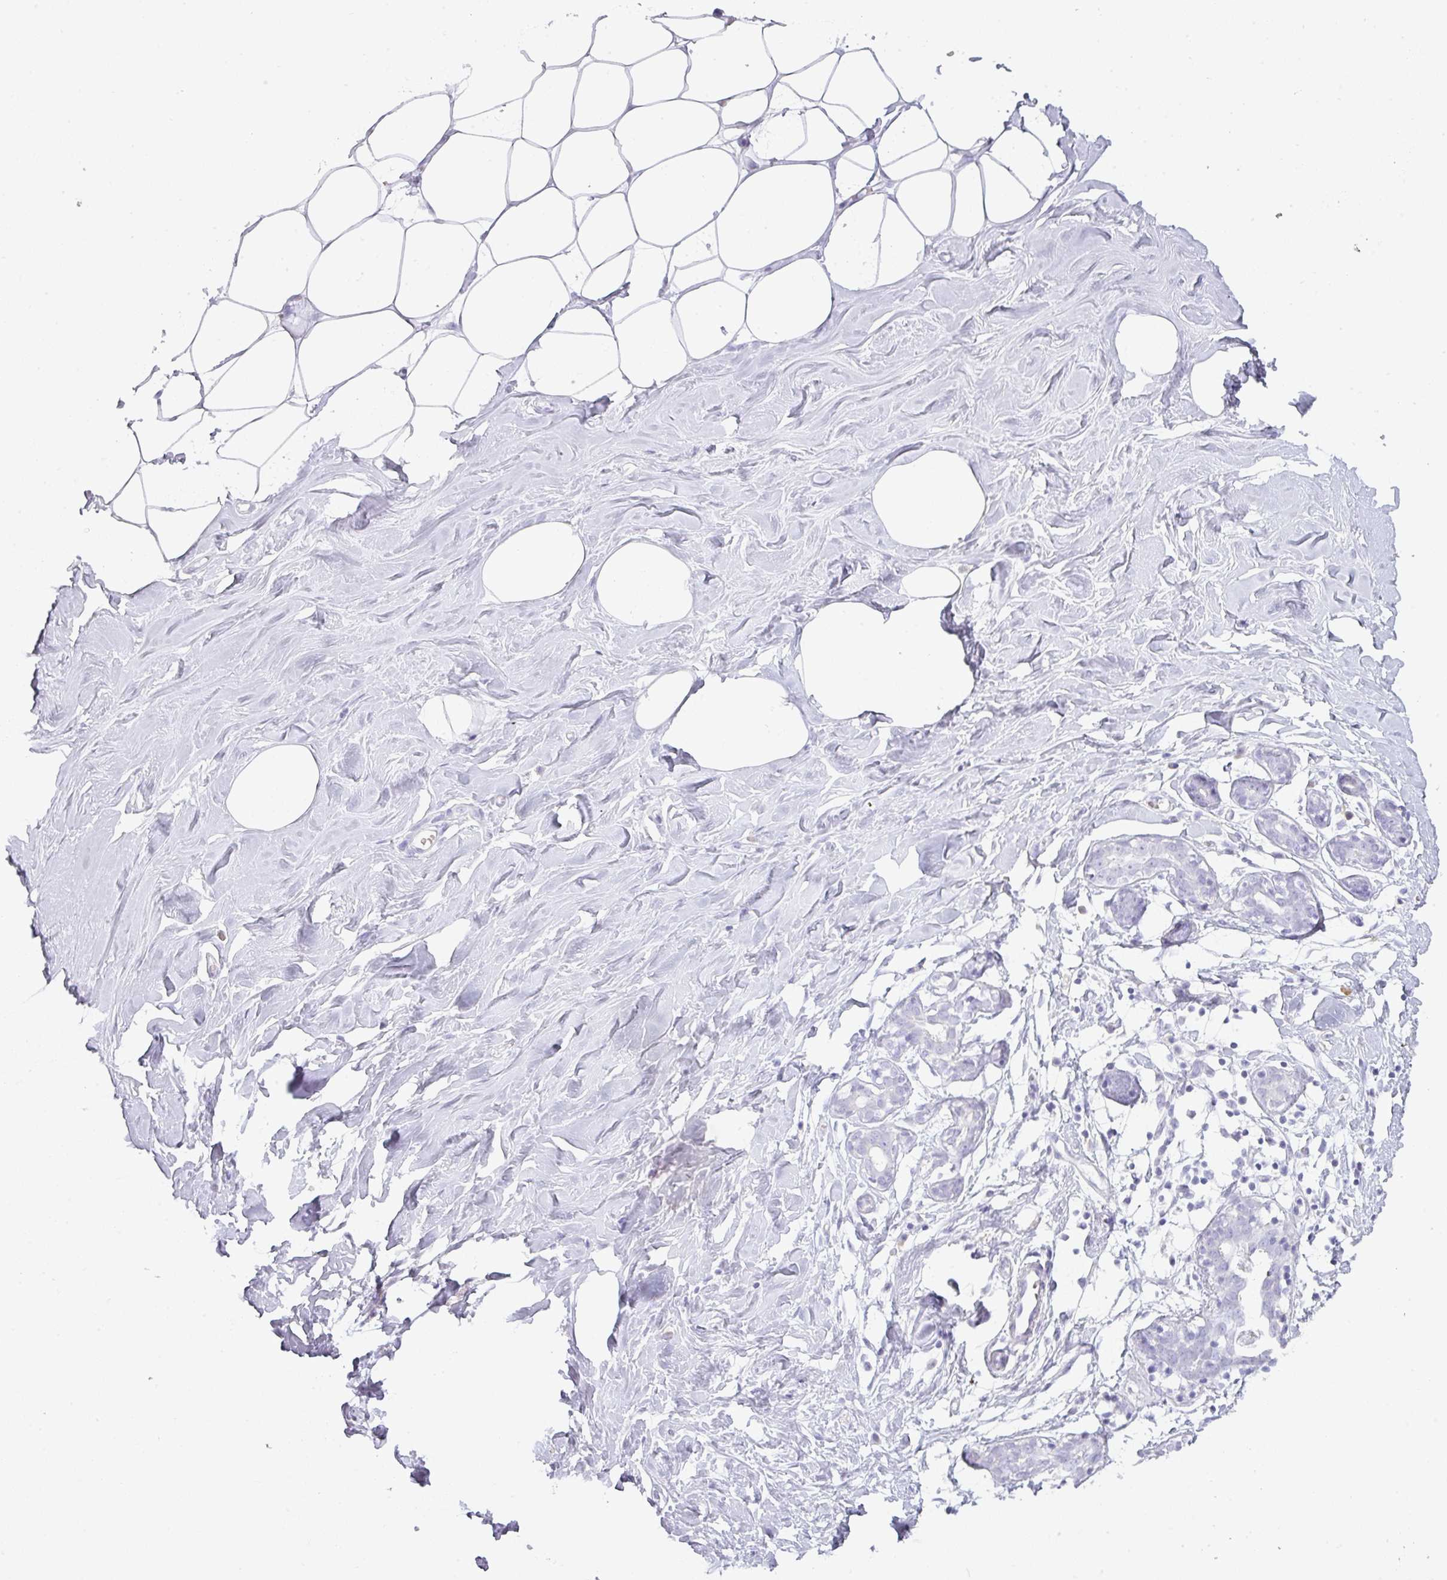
{"staining": {"intensity": "negative", "quantity": "none", "location": "none"}, "tissue": "breast", "cell_type": "Adipocytes", "image_type": "normal", "snomed": [{"axis": "morphology", "description": "Normal tissue, NOS"}, {"axis": "topography", "description": "Breast"}], "caption": "DAB (3,3'-diaminobenzidine) immunohistochemical staining of unremarkable breast displays no significant expression in adipocytes. (DAB (3,3'-diaminobenzidine) immunohistochemistry, high magnification).", "gene": "PGA3", "patient": {"sex": "female", "age": 27}}